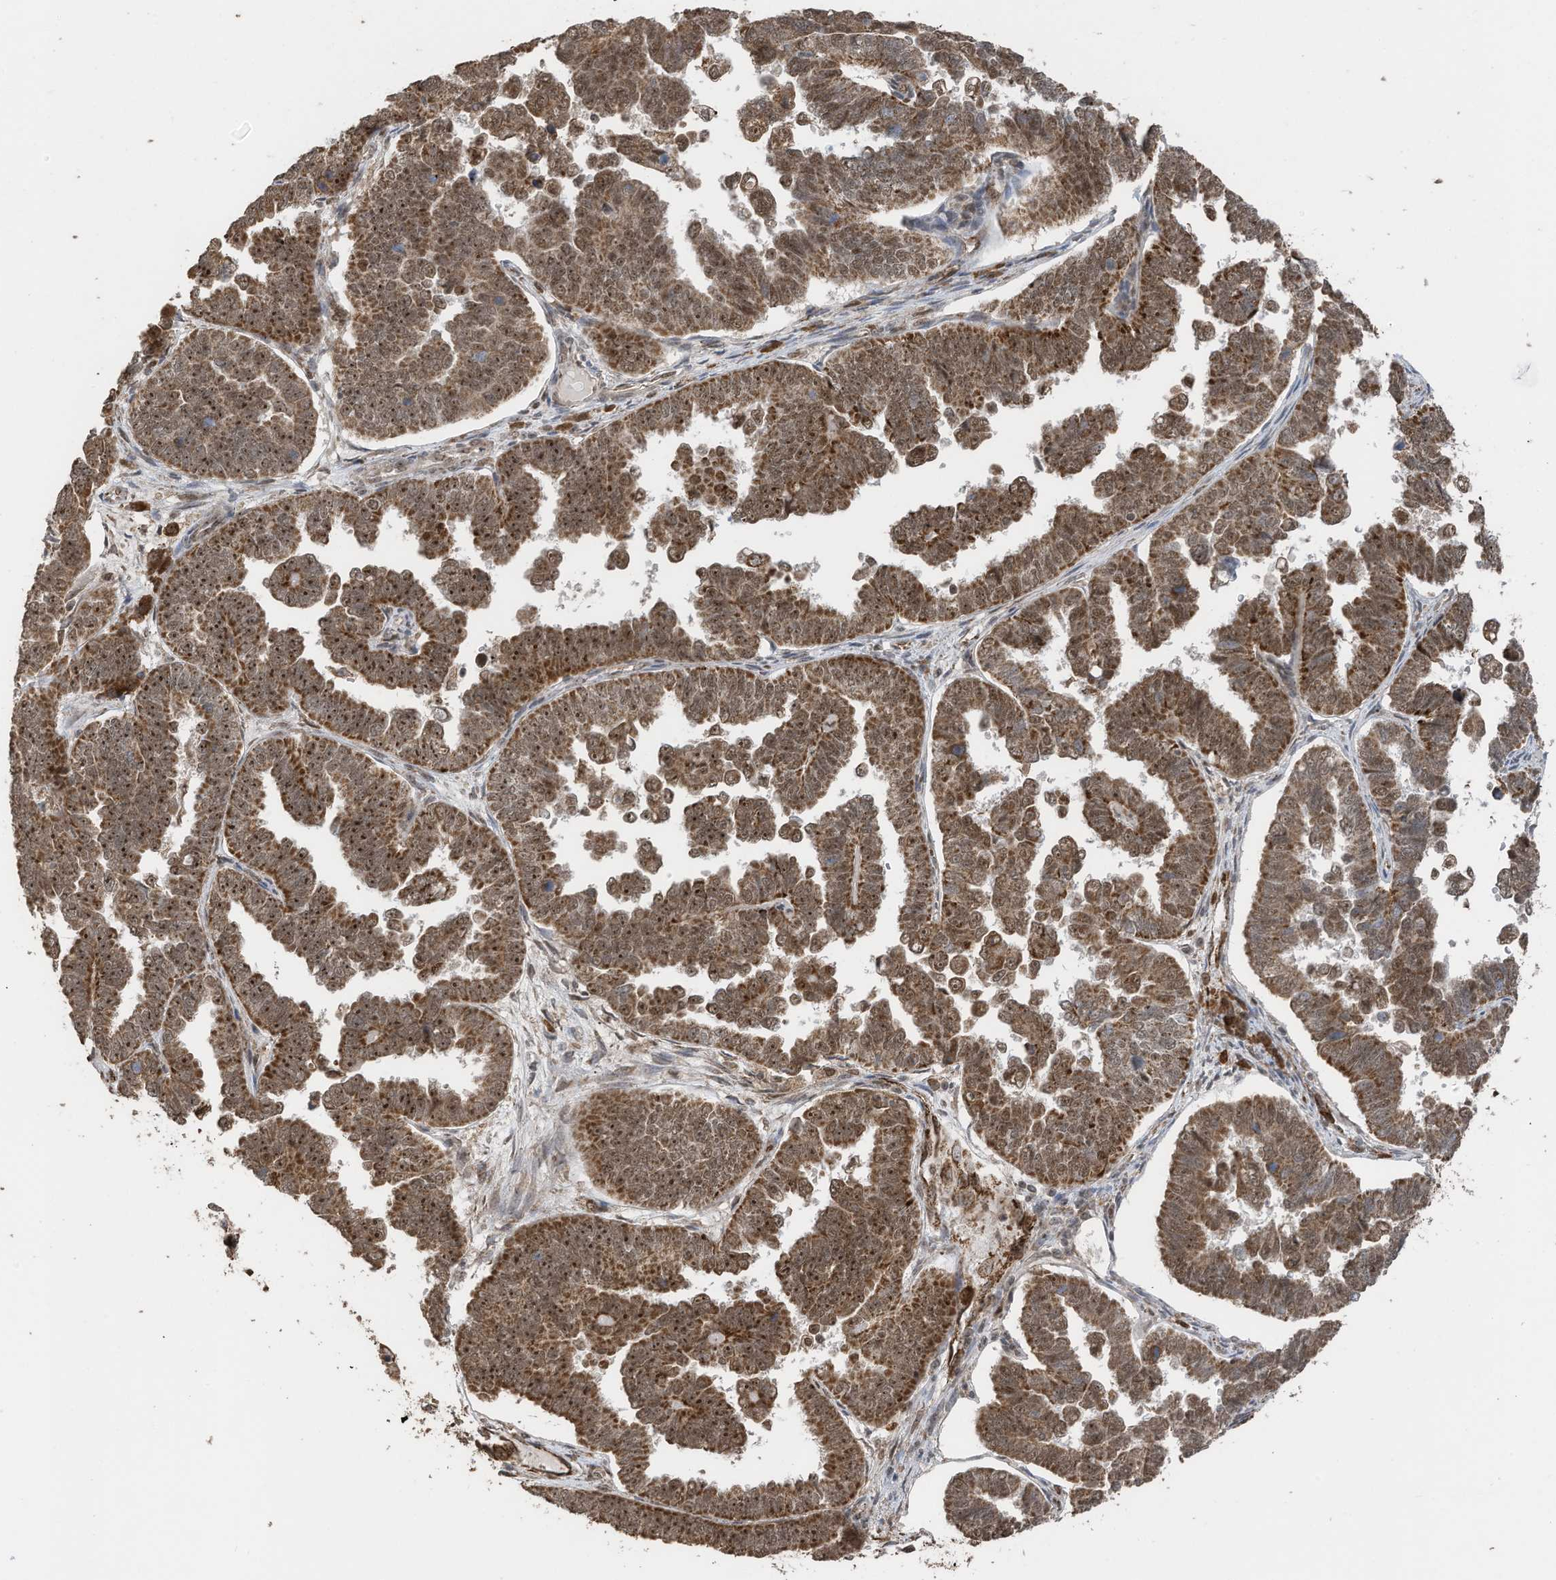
{"staining": {"intensity": "moderate", "quantity": ">75%", "location": "cytoplasmic/membranous,nuclear"}, "tissue": "endometrial cancer", "cell_type": "Tumor cells", "image_type": "cancer", "snomed": [{"axis": "morphology", "description": "Adenocarcinoma, NOS"}, {"axis": "topography", "description": "Endometrium"}], "caption": "Immunohistochemistry (DAB) staining of endometrial cancer (adenocarcinoma) reveals moderate cytoplasmic/membranous and nuclear protein expression in approximately >75% of tumor cells. The staining is performed using DAB brown chromogen to label protein expression. The nuclei are counter-stained blue using hematoxylin.", "gene": "ERLEC1", "patient": {"sex": "female", "age": 75}}